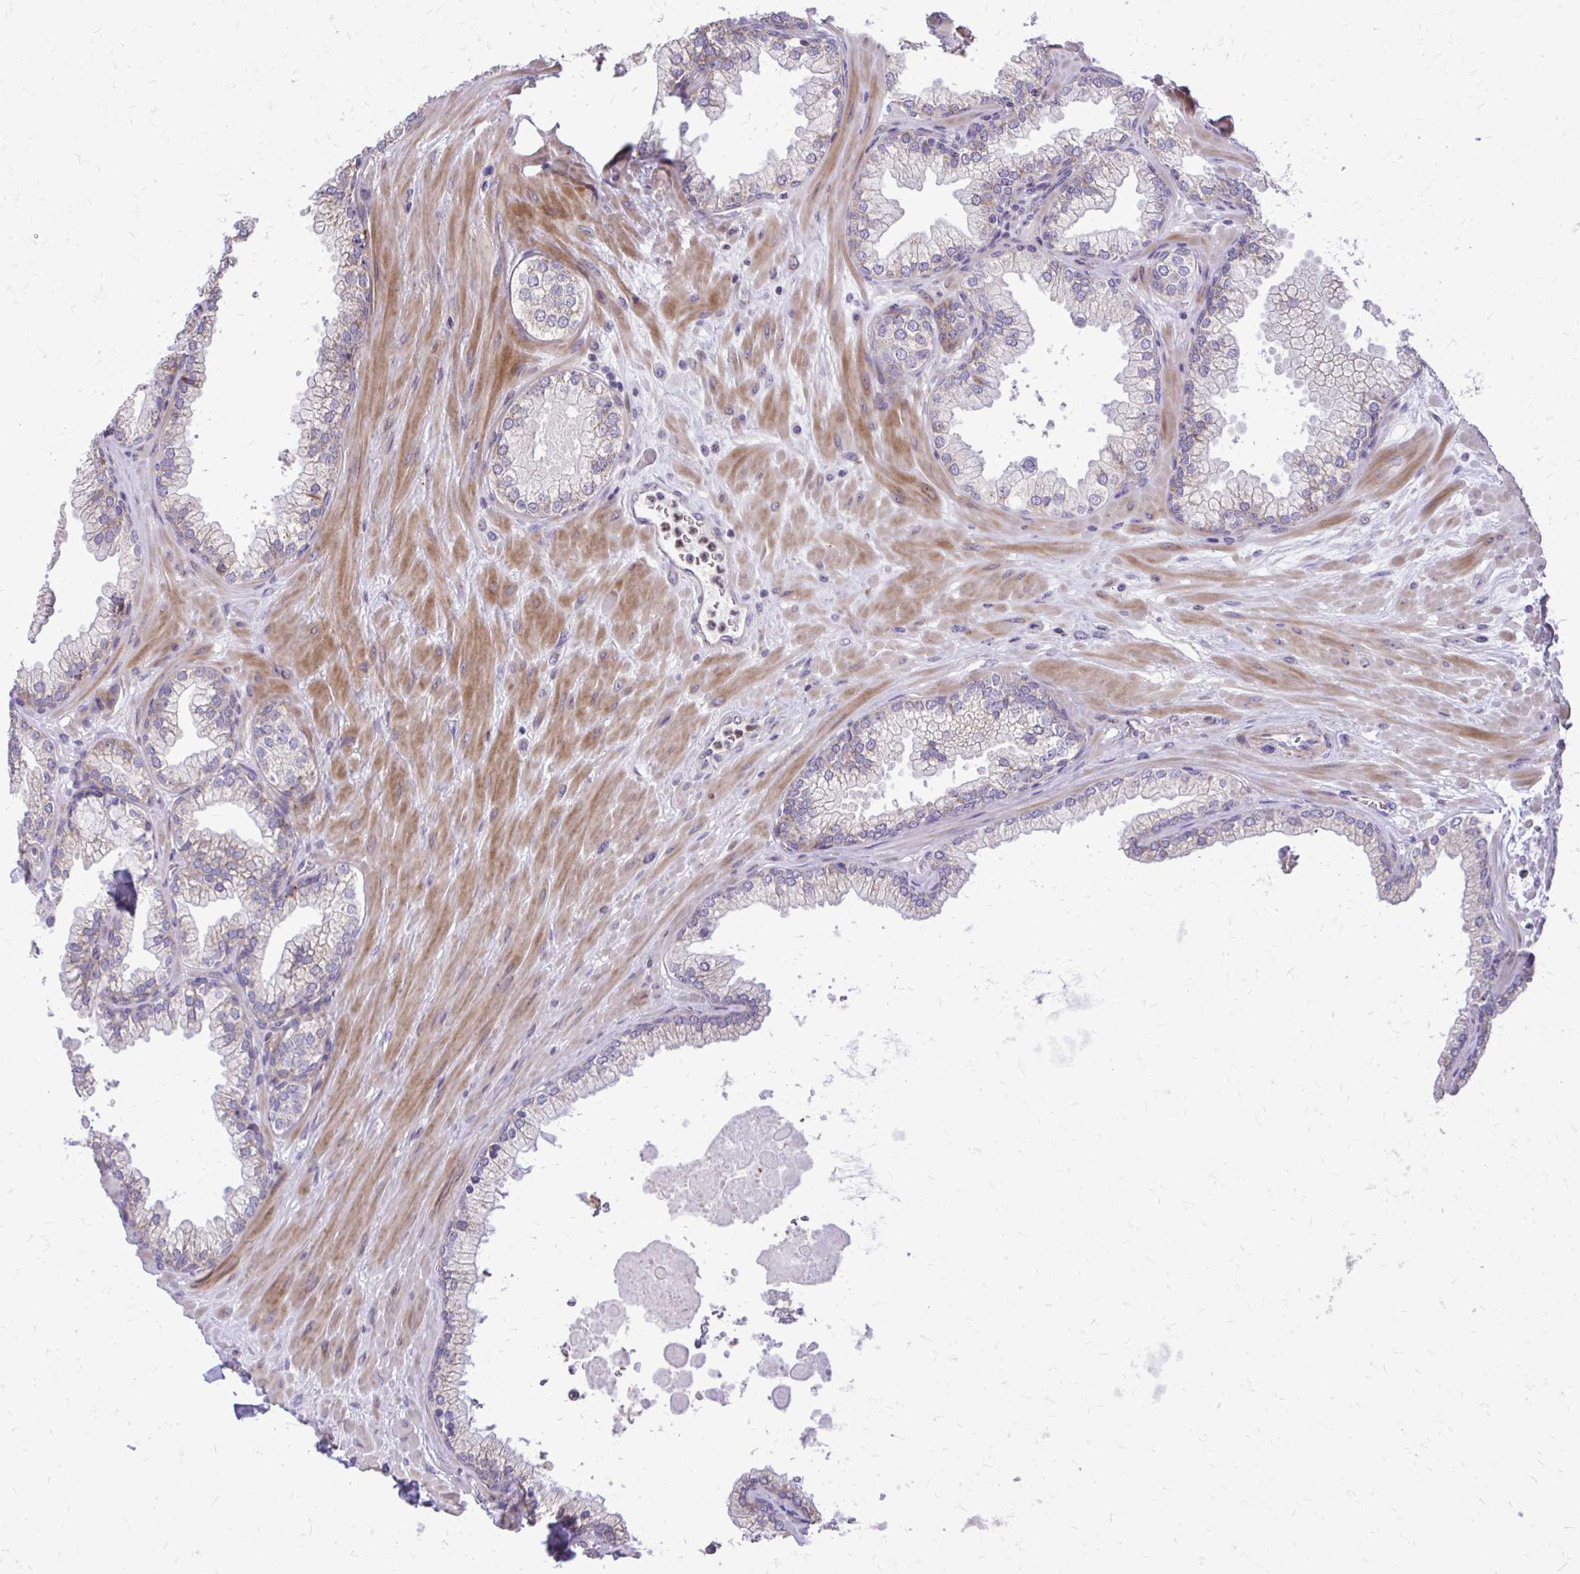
{"staining": {"intensity": "weak", "quantity": "25%-75%", "location": "cytoplasmic/membranous"}, "tissue": "prostate", "cell_type": "Glandular cells", "image_type": "normal", "snomed": [{"axis": "morphology", "description": "Normal tissue, NOS"}, {"axis": "topography", "description": "Prostate"}, {"axis": "topography", "description": "Peripheral nerve tissue"}], "caption": "High-magnification brightfield microscopy of benign prostate stained with DAB (brown) and counterstained with hematoxylin (blue). glandular cells exhibit weak cytoplasmic/membranous staining is seen in approximately25%-75% of cells. (DAB = brown stain, brightfield microscopy at high magnification).", "gene": "ABCC3", "patient": {"sex": "male", "age": 61}}